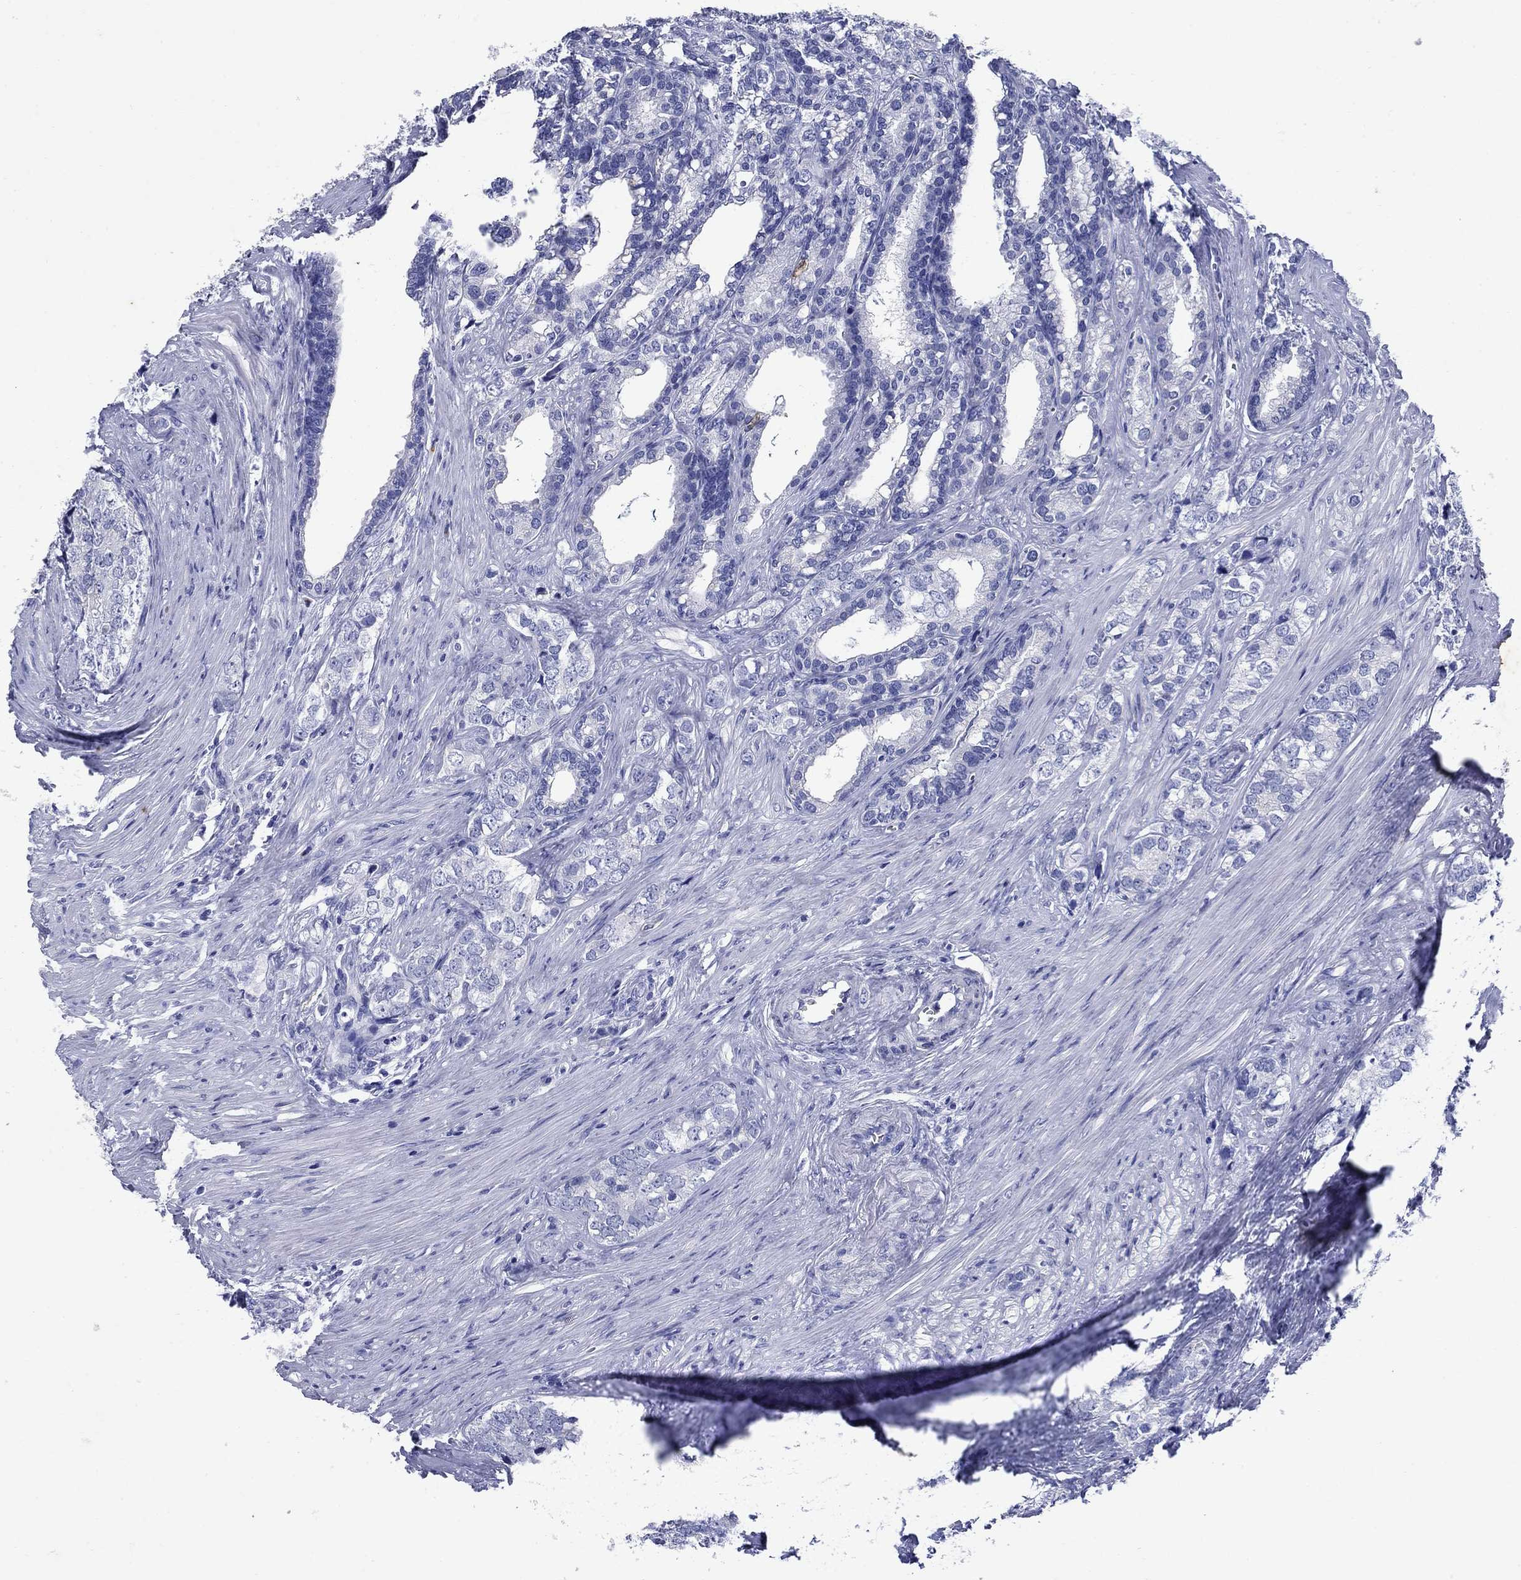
{"staining": {"intensity": "negative", "quantity": "none", "location": "none"}, "tissue": "prostate cancer", "cell_type": "Tumor cells", "image_type": "cancer", "snomed": [{"axis": "morphology", "description": "Adenocarcinoma, NOS"}, {"axis": "topography", "description": "Prostate and seminal vesicle, NOS"}], "caption": "IHC of prostate cancer (adenocarcinoma) displays no positivity in tumor cells.", "gene": "CD1A", "patient": {"sex": "male", "age": 63}}